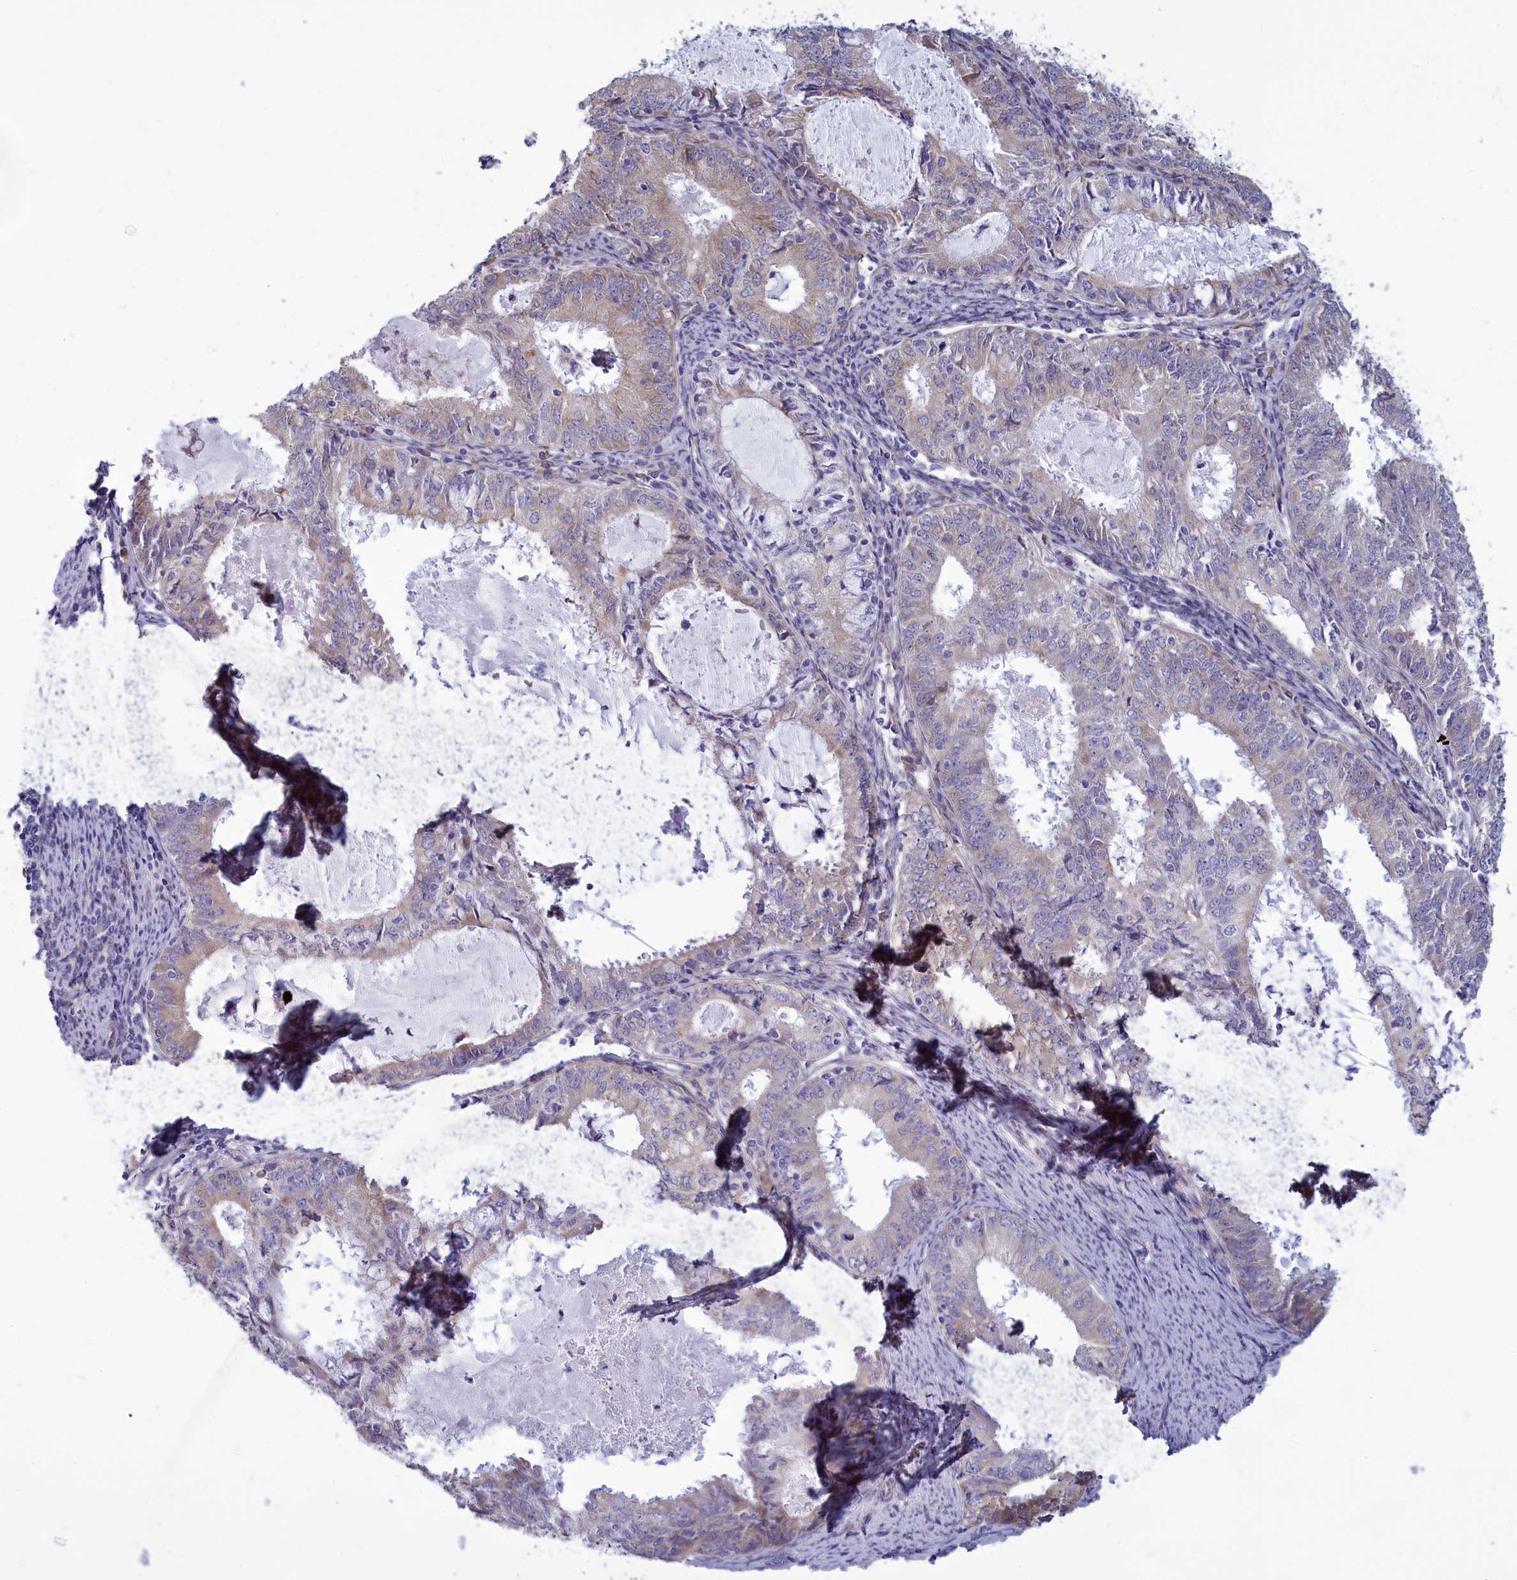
{"staining": {"intensity": "weak", "quantity": "25%-75%", "location": "cytoplasmic/membranous"}, "tissue": "endometrial cancer", "cell_type": "Tumor cells", "image_type": "cancer", "snomed": [{"axis": "morphology", "description": "Adenocarcinoma, NOS"}, {"axis": "topography", "description": "Endometrium"}], "caption": "Immunohistochemistry (DAB (3,3'-diaminobenzidine)) staining of endometrial cancer (adenocarcinoma) demonstrates weak cytoplasmic/membranous protein staining in approximately 25%-75% of tumor cells. (DAB (3,3'-diaminobenzidine) = brown stain, brightfield microscopy at high magnification).", "gene": "CENATAC", "patient": {"sex": "female", "age": 57}}